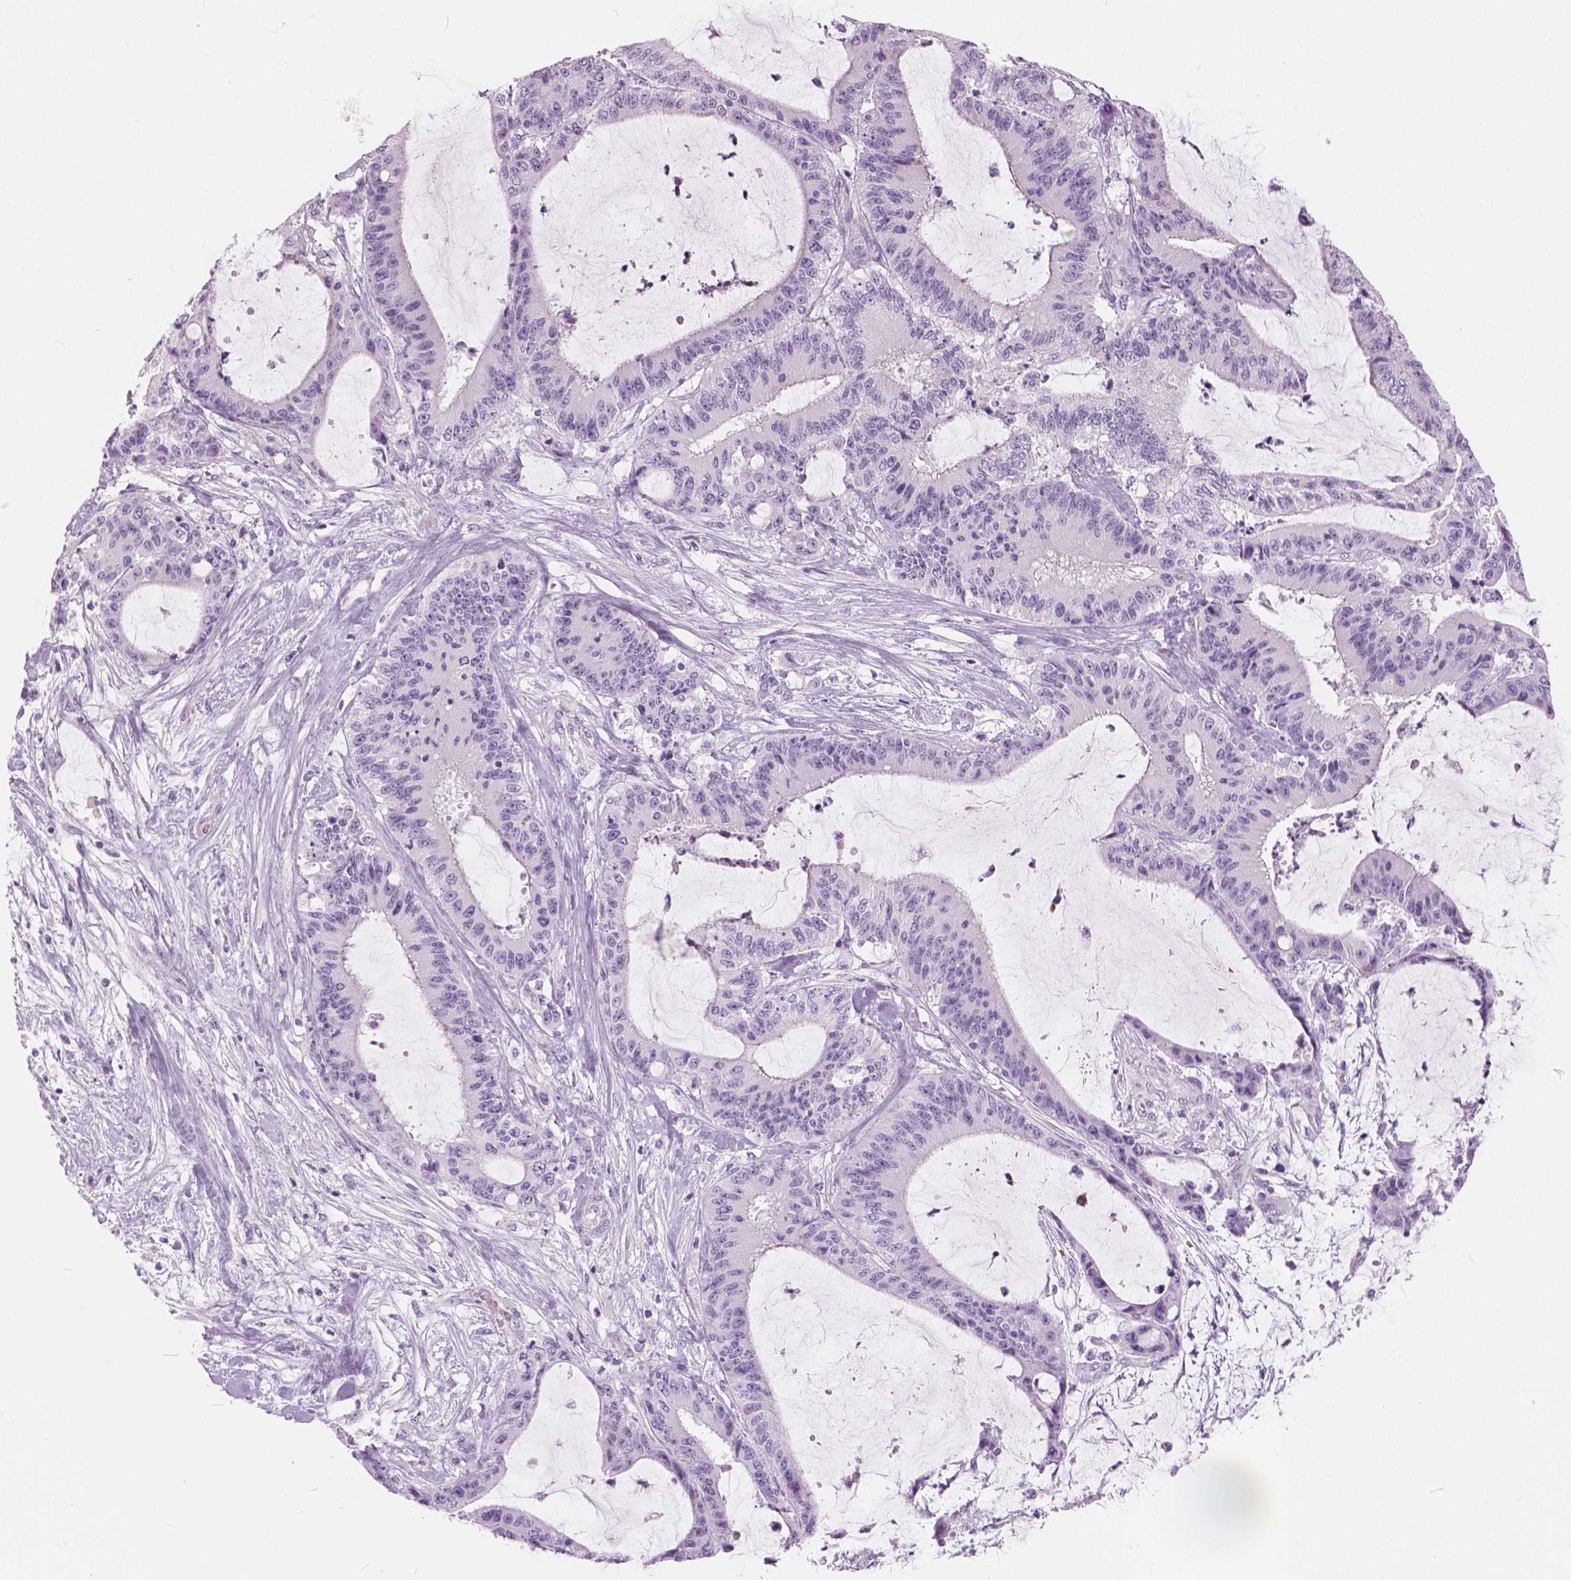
{"staining": {"intensity": "negative", "quantity": "none", "location": "none"}, "tissue": "liver cancer", "cell_type": "Tumor cells", "image_type": "cancer", "snomed": [{"axis": "morphology", "description": "Cholangiocarcinoma"}, {"axis": "topography", "description": "Liver"}], "caption": "A high-resolution histopathology image shows immunohistochemistry staining of liver cancer, which displays no significant positivity in tumor cells. (Immunohistochemistry (ihc), brightfield microscopy, high magnification).", "gene": "A4GNT", "patient": {"sex": "female", "age": 73}}